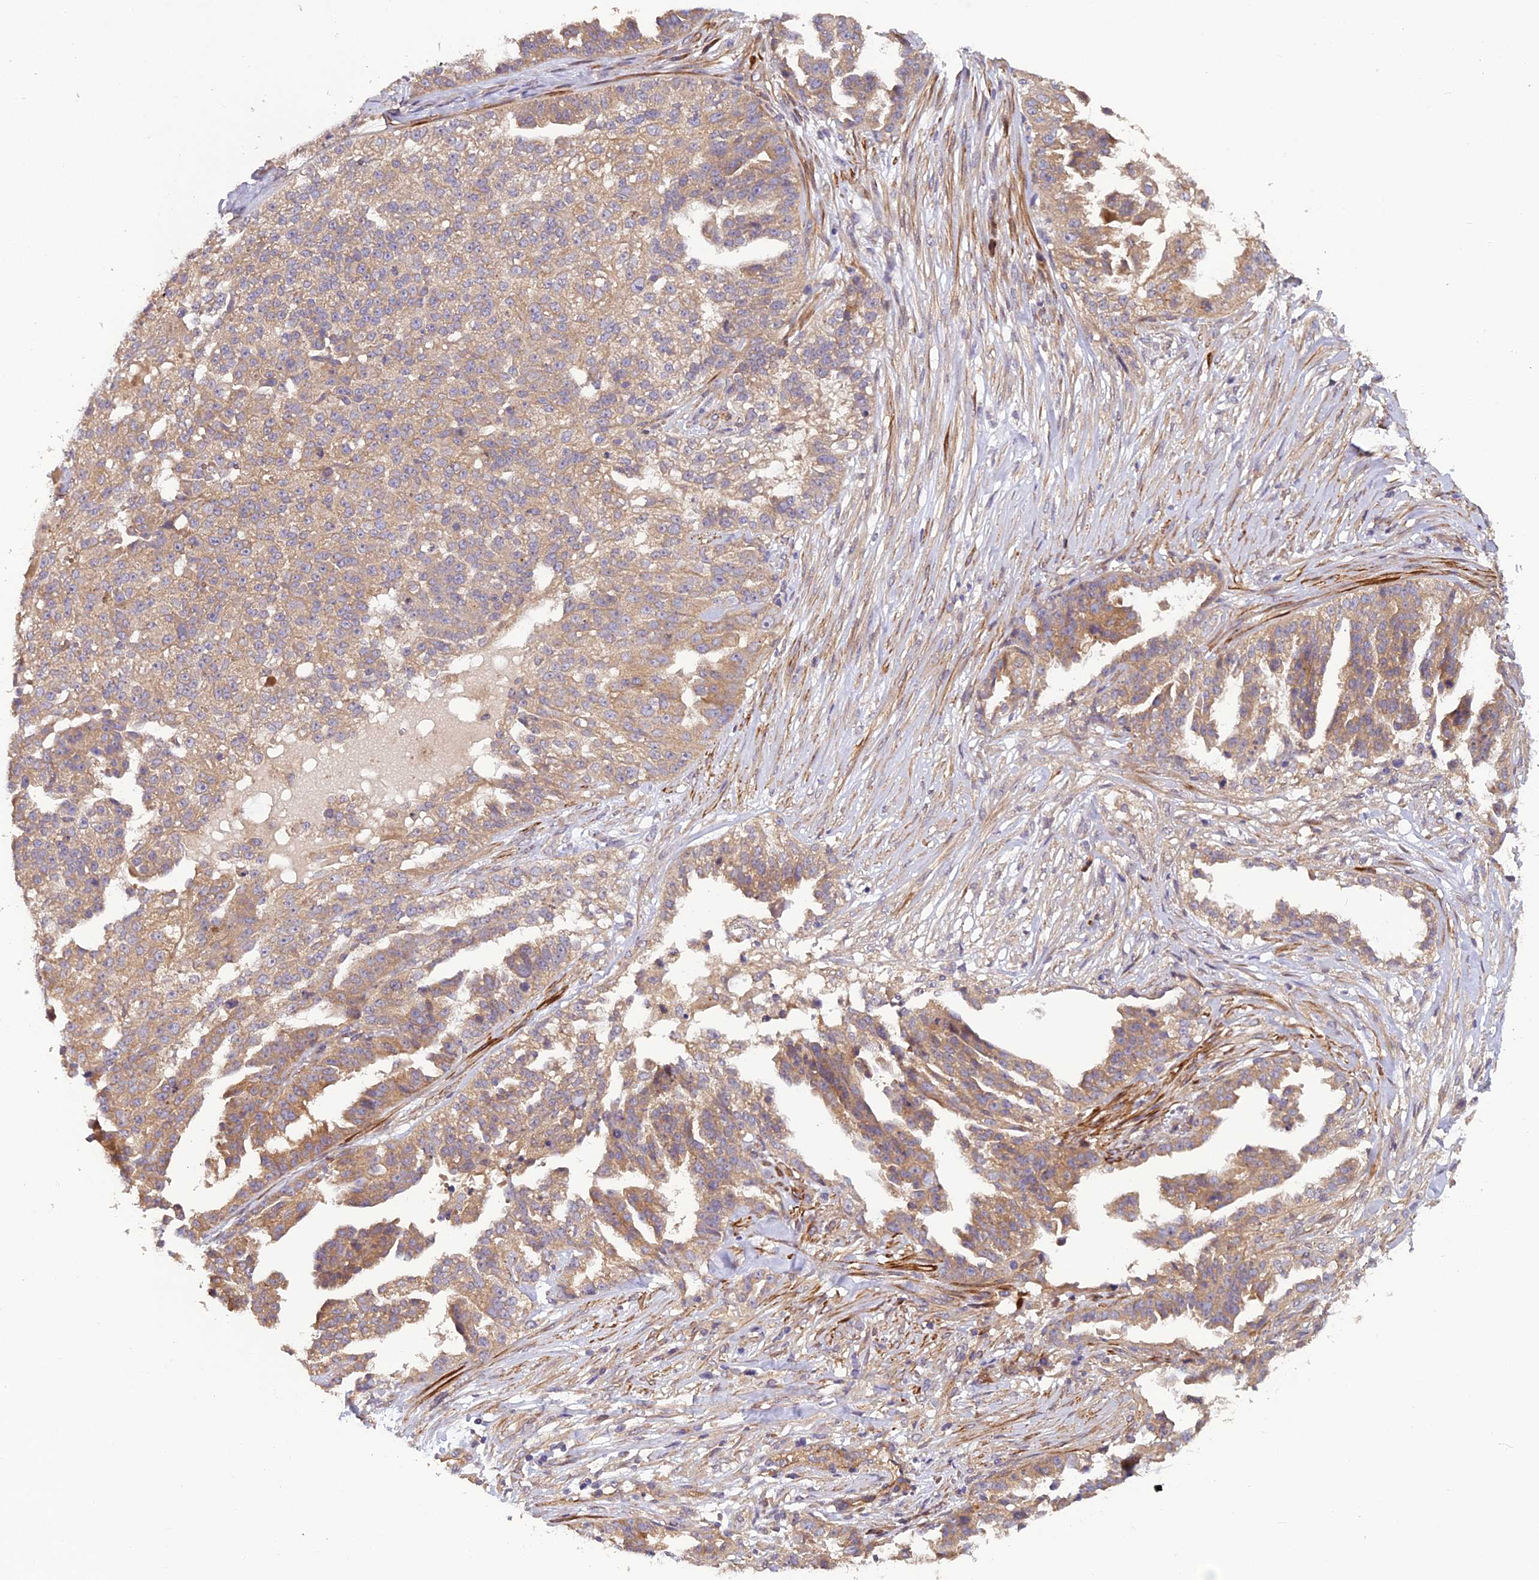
{"staining": {"intensity": "moderate", "quantity": ">75%", "location": "cytoplasmic/membranous"}, "tissue": "ovarian cancer", "cell_type": "Tumor cells", "image_type": "cancer", "snomed": [{"axis": "morphology", "description": "Cystadenocarcinoma, serous, NOS"}, {"axis": "topography", "description": "Ovary"}], "caption": "Ovarian cancer (serous cystadenocarcinoma) was stained to show a protein in brown. There is medium levels of moderate cytoplasmic/membranous positivity in about >75% of tumor cells.", "gene": "ADAMTS15", "patient": {"sex": "female", "age": 58}}